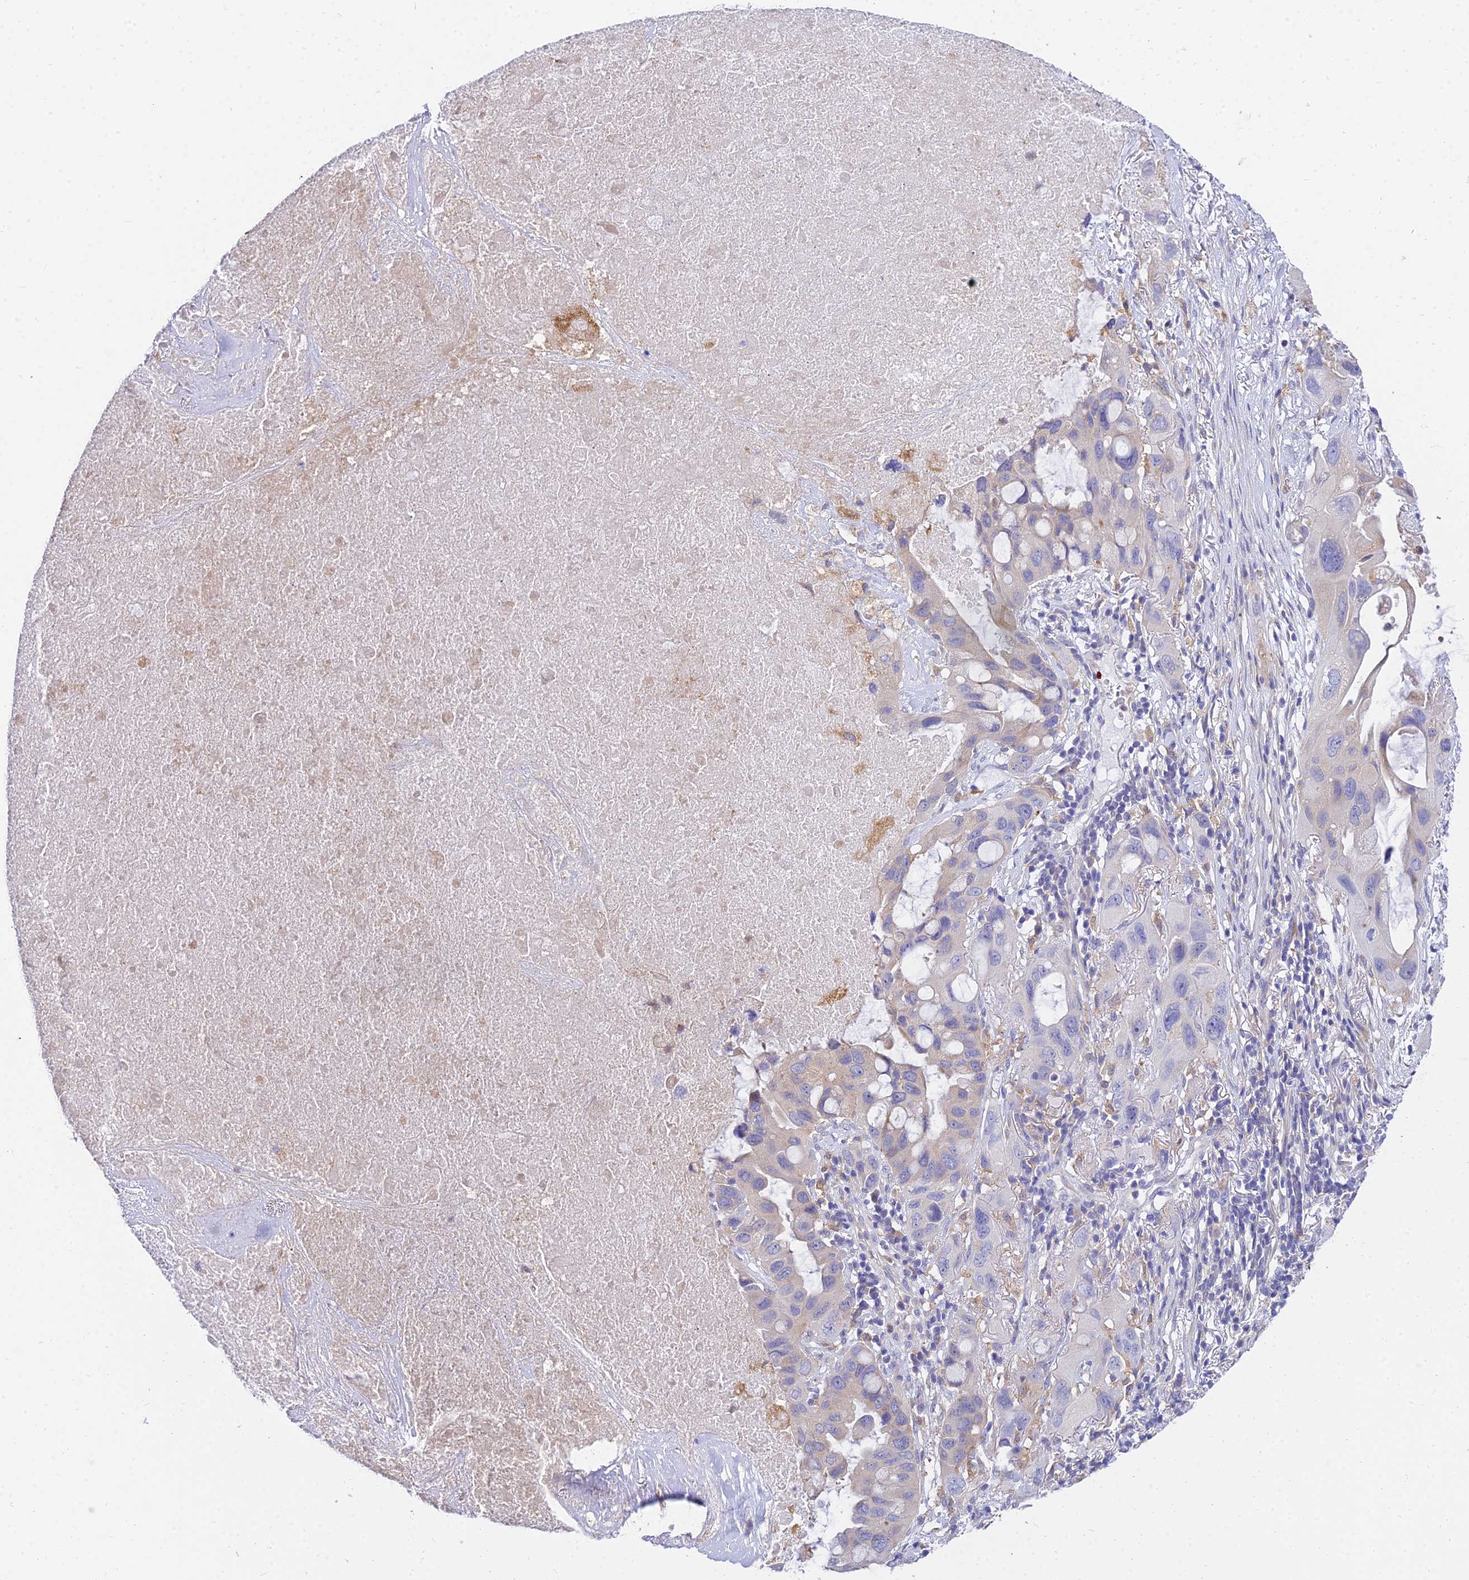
{"staining": {"intensity": "negative", "quantity": "none", "location": "none"}, "tissue": "lung cancer", "cell_type": "Tumor cells", "image_type": "cancer", "snomed": [{"axis": "morphology", "description": "Squamous cell carcinoma, NOS"}, {"axis": "topography", "description": "Lung"}], "caption": "A photomicrograph of lung squamous cell carcinoma stained for a protein demonstrates no brown staining in tumor cells.", "gene": "ARL8B", "patient": {"sex": "female", "age": 73}}